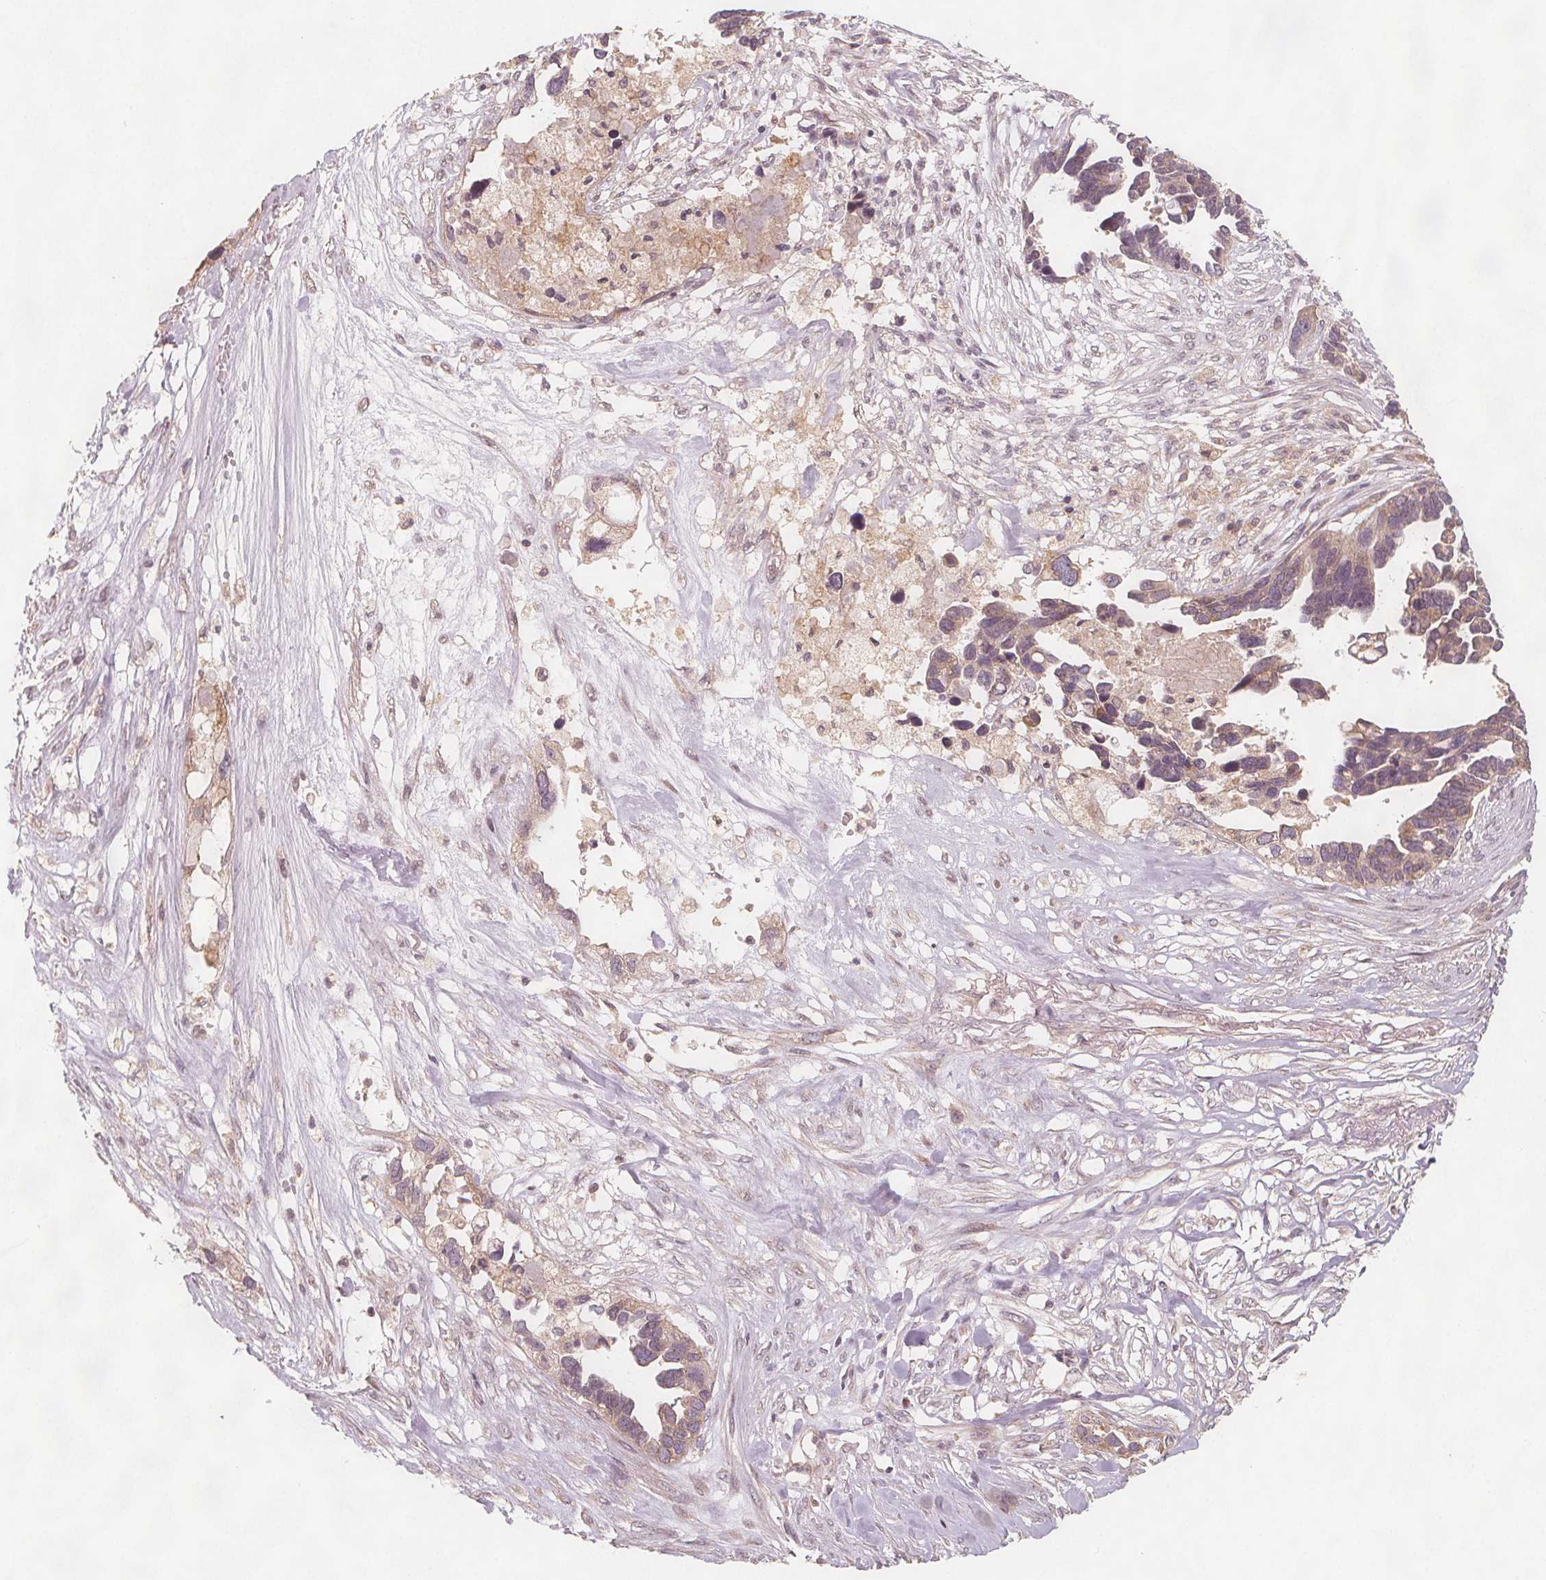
{"staining": {"intensity": "weak", "quantity": "25%-75%", "location": "cytoplasmic/membranous"}, "tissue": "ovarian cancer", "cell_type": "Tumor cells", "image_type": "cancer", "snomed": [{"axis": "morphology", "description": "Cystadenocarcinoma, serous, NOS"}, {"axis": "topography", "description": "Ovary"}], "caption": "Human ovarian cancer (serous cystadenocarcinoma) stained with a brown dye shows weak cytoplasmic/membranous positive staining in approximately 25%-75% of tumor cells.", "gene": "NCSTN", "patient": {"sex": "female", "age": 54}}